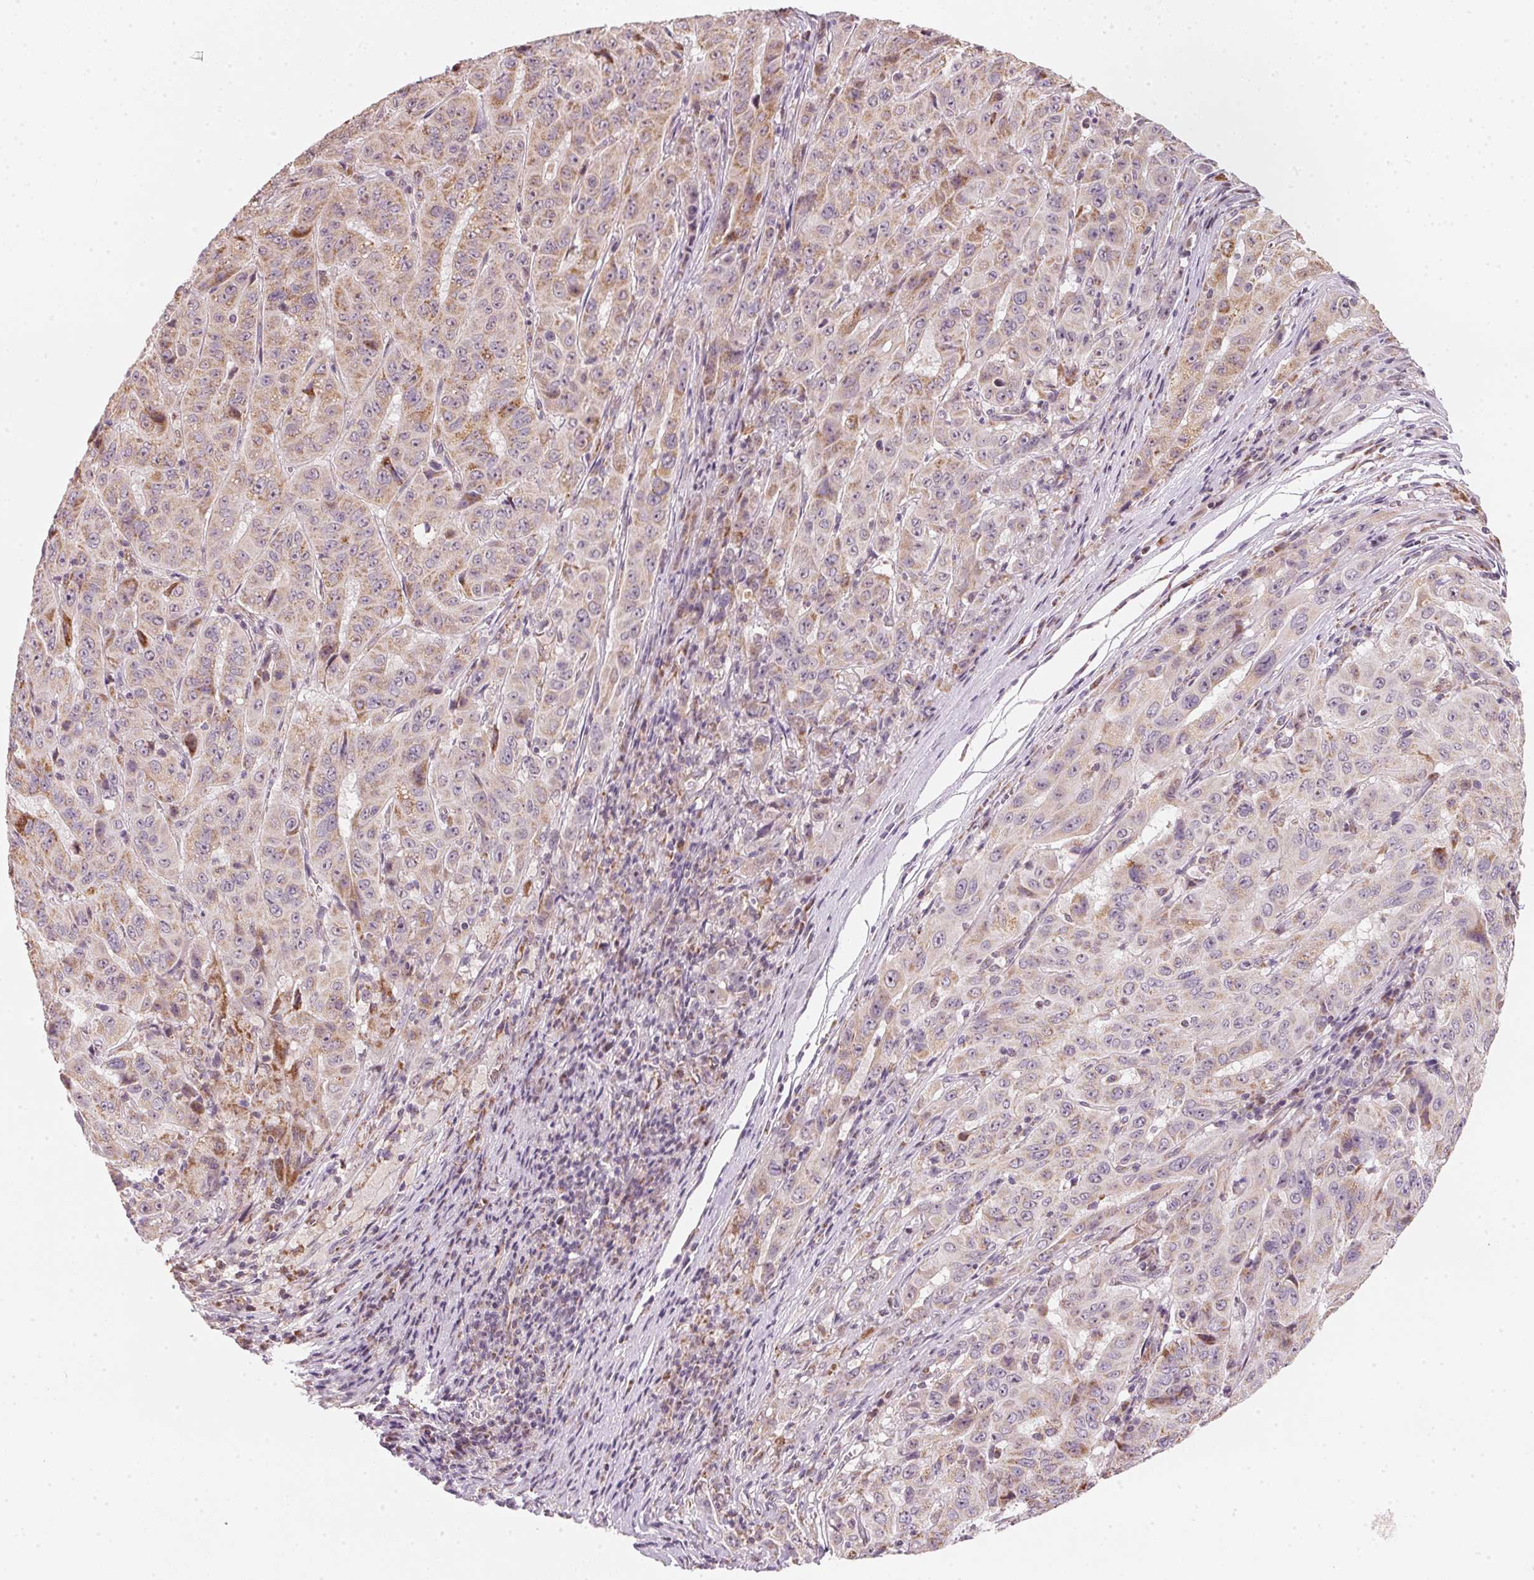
{"staining": {"intensity": "moderate", "quantity": ">75%", "location": "cytoplasmic/membranous"}, "tissue": "pancreatic cancer", "cell_type": "Tumor cells", "image_type": "cancer", "snomed": [{"axis": "morphology", "description": "Adenocarcinoma, NOS"}, {"axis": "topography", "description": "Pancreas"}], "caption": "Pancreatic cancer (adenocarcinoma) was stained to show a protein in brown. There is medium levels of moderate cytoplasmic/membranous expression in about >75% of tumor cells. Nuclei are stained in blue.", "gene": "COQ7", "patient": {"sex": "male", "age": 63}}